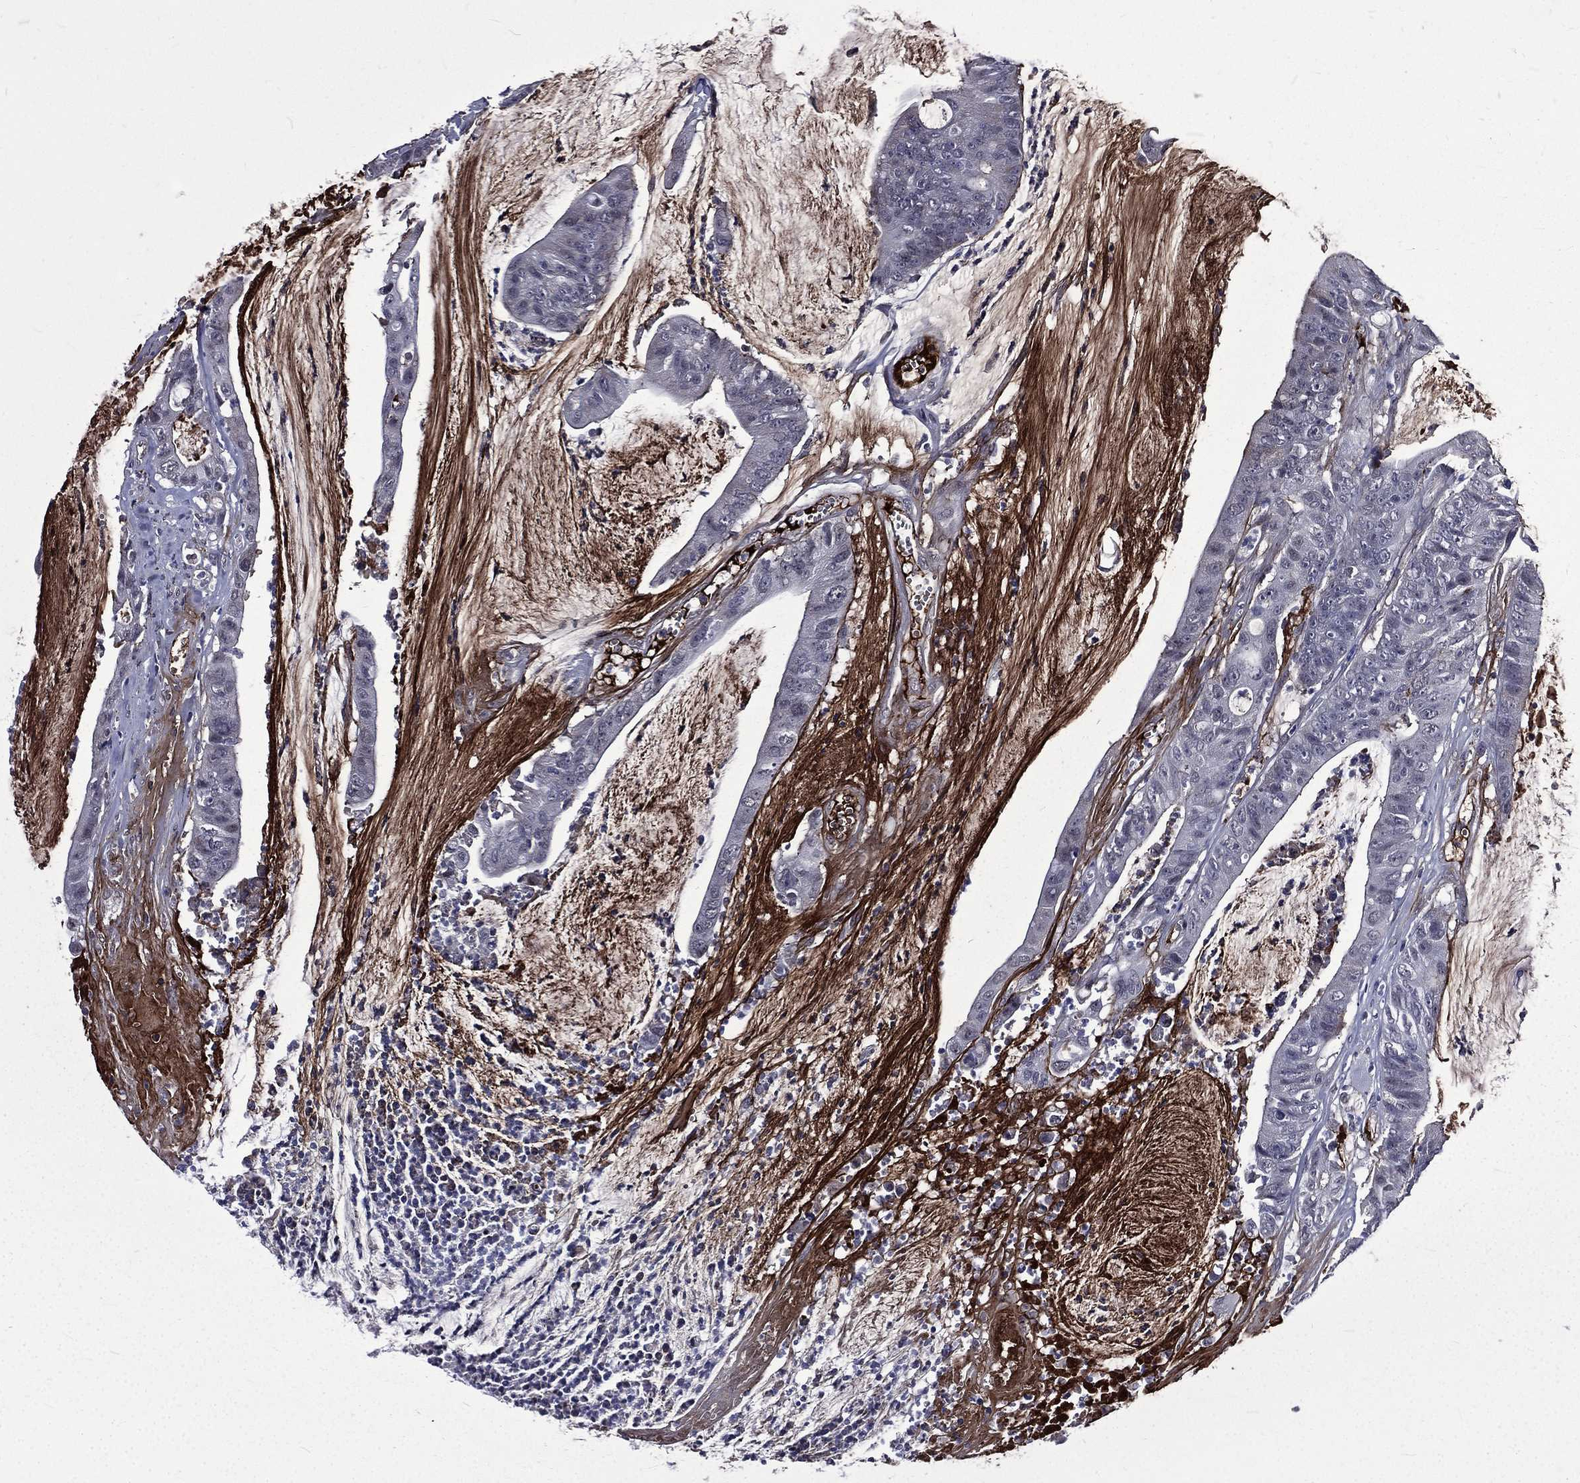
{"staining": {"intensity": "negative", "quantity": "none", "location": "none"}, "tissue": "colorectal cancer", "cell_type": "Tumor cells", "image_type": "cancer", "snomed": [{"axis": "morphology", "description": "Adenocarcinoma, NOS"}, {"axis": "topography", "description": "Colon"}], "caption": "High magnification brightfield microscopy of colorectal adenocarcinoma stained with DAB (brown) and counterstained with hematoxylin (blue): tumor cells show no significant staining. (Immunohistochemistry, brightfield microscopy, high magnification).", "gene": "FGG", "patient": {"sex": "female", "age": 69}}